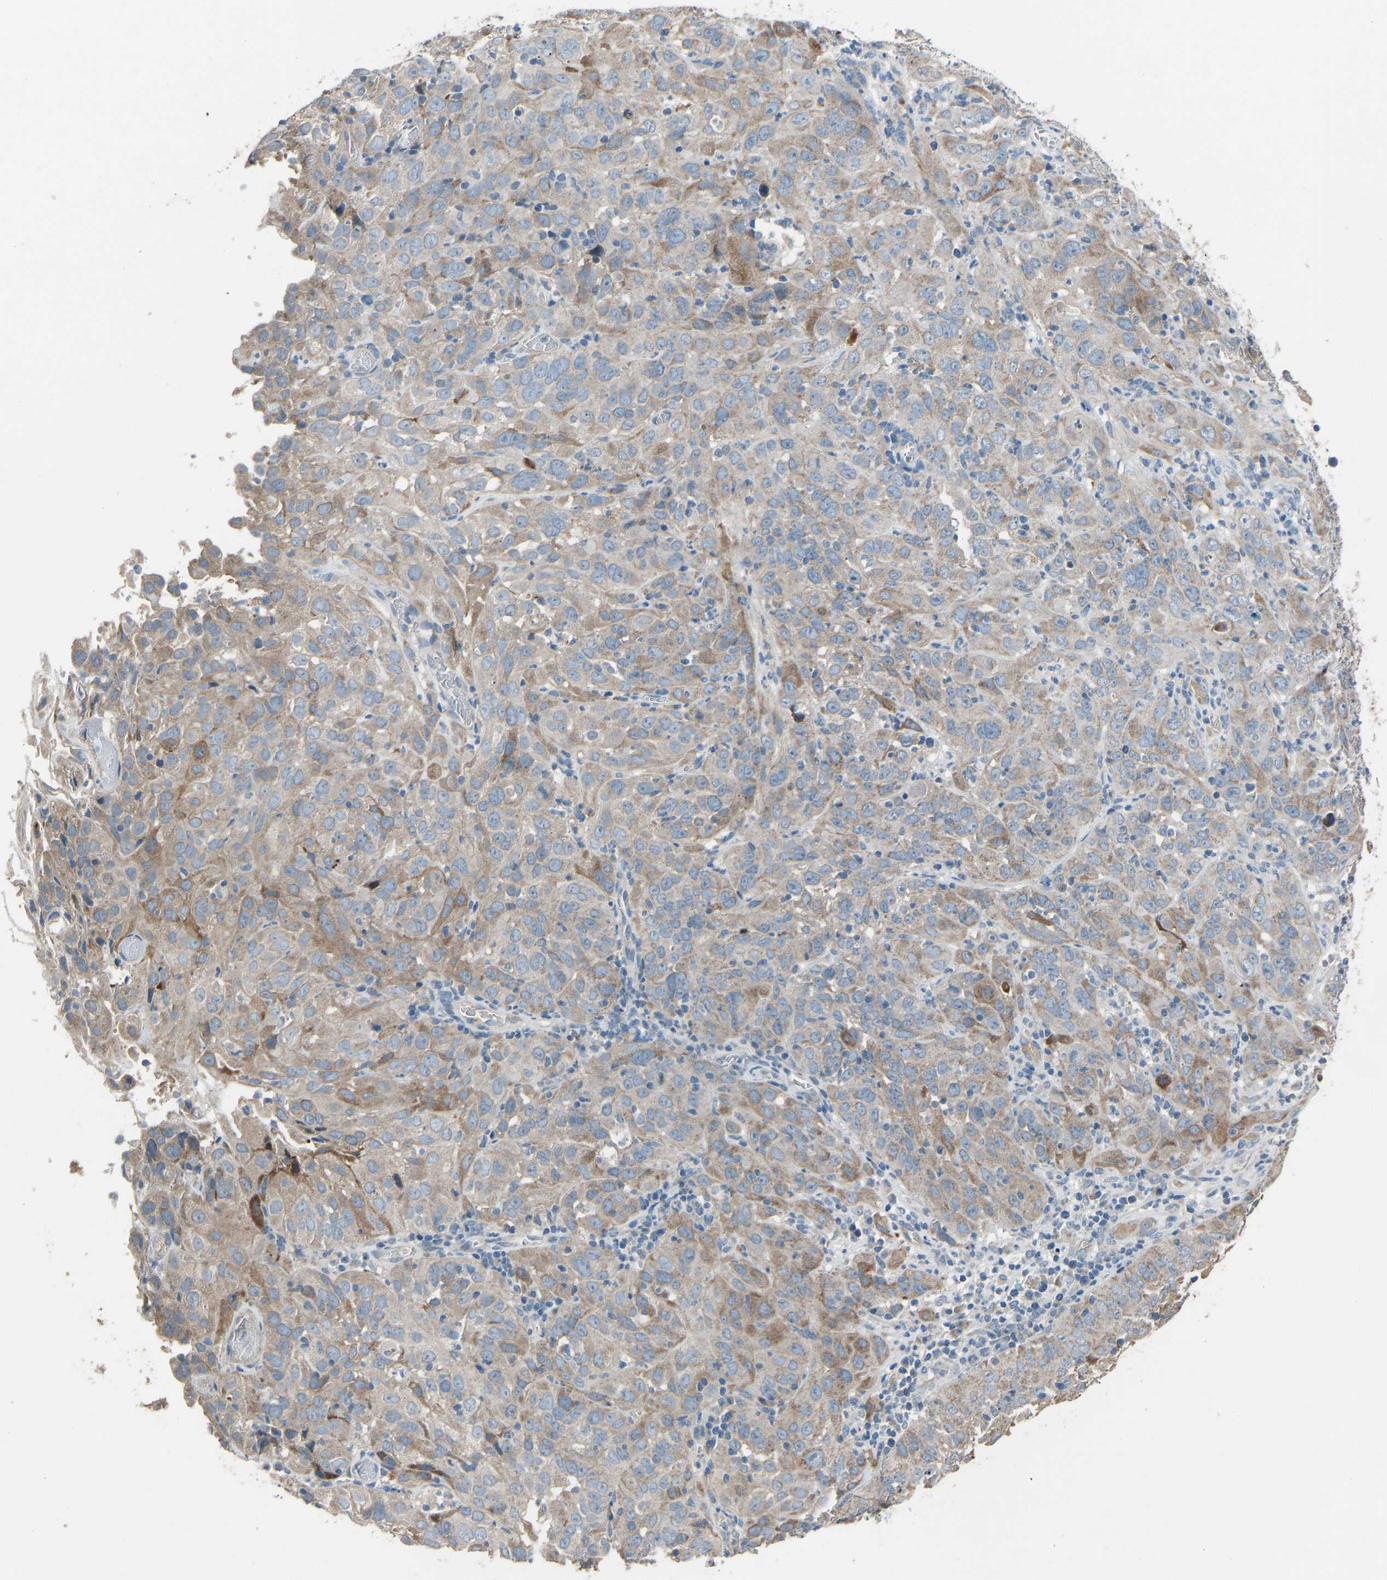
{"staining": {"intensity": "moderate", "quantity": "<25%", "location": "cytoplasmic/membranous"}, "tissue": "cervical cancer", "cell_type": "Tumor cells", "image_type": "cancer", "snomed": [{"axis": "morphology", "description": "Squamous cell carcinoma, NOS"}, {"axis": "topography", "description": "Cervix"}], "caption": "High-power microscopy captured an immunohistochemistry (IHC) photomicrograph of cervical cancer (squamous cell carcinoma), revealing moderate cytoplasmic/membranous positivity in about <25% of tumor cells. The staining was performed using DAB (3,3'-diaminobenzidine) to visualize the protein expression in brown, while the nuclei were stained in blue with hematoxylin (Magnification: 20x).", "gene": "TGFBR3", "patient": {"sex": "female", "age": 32}}